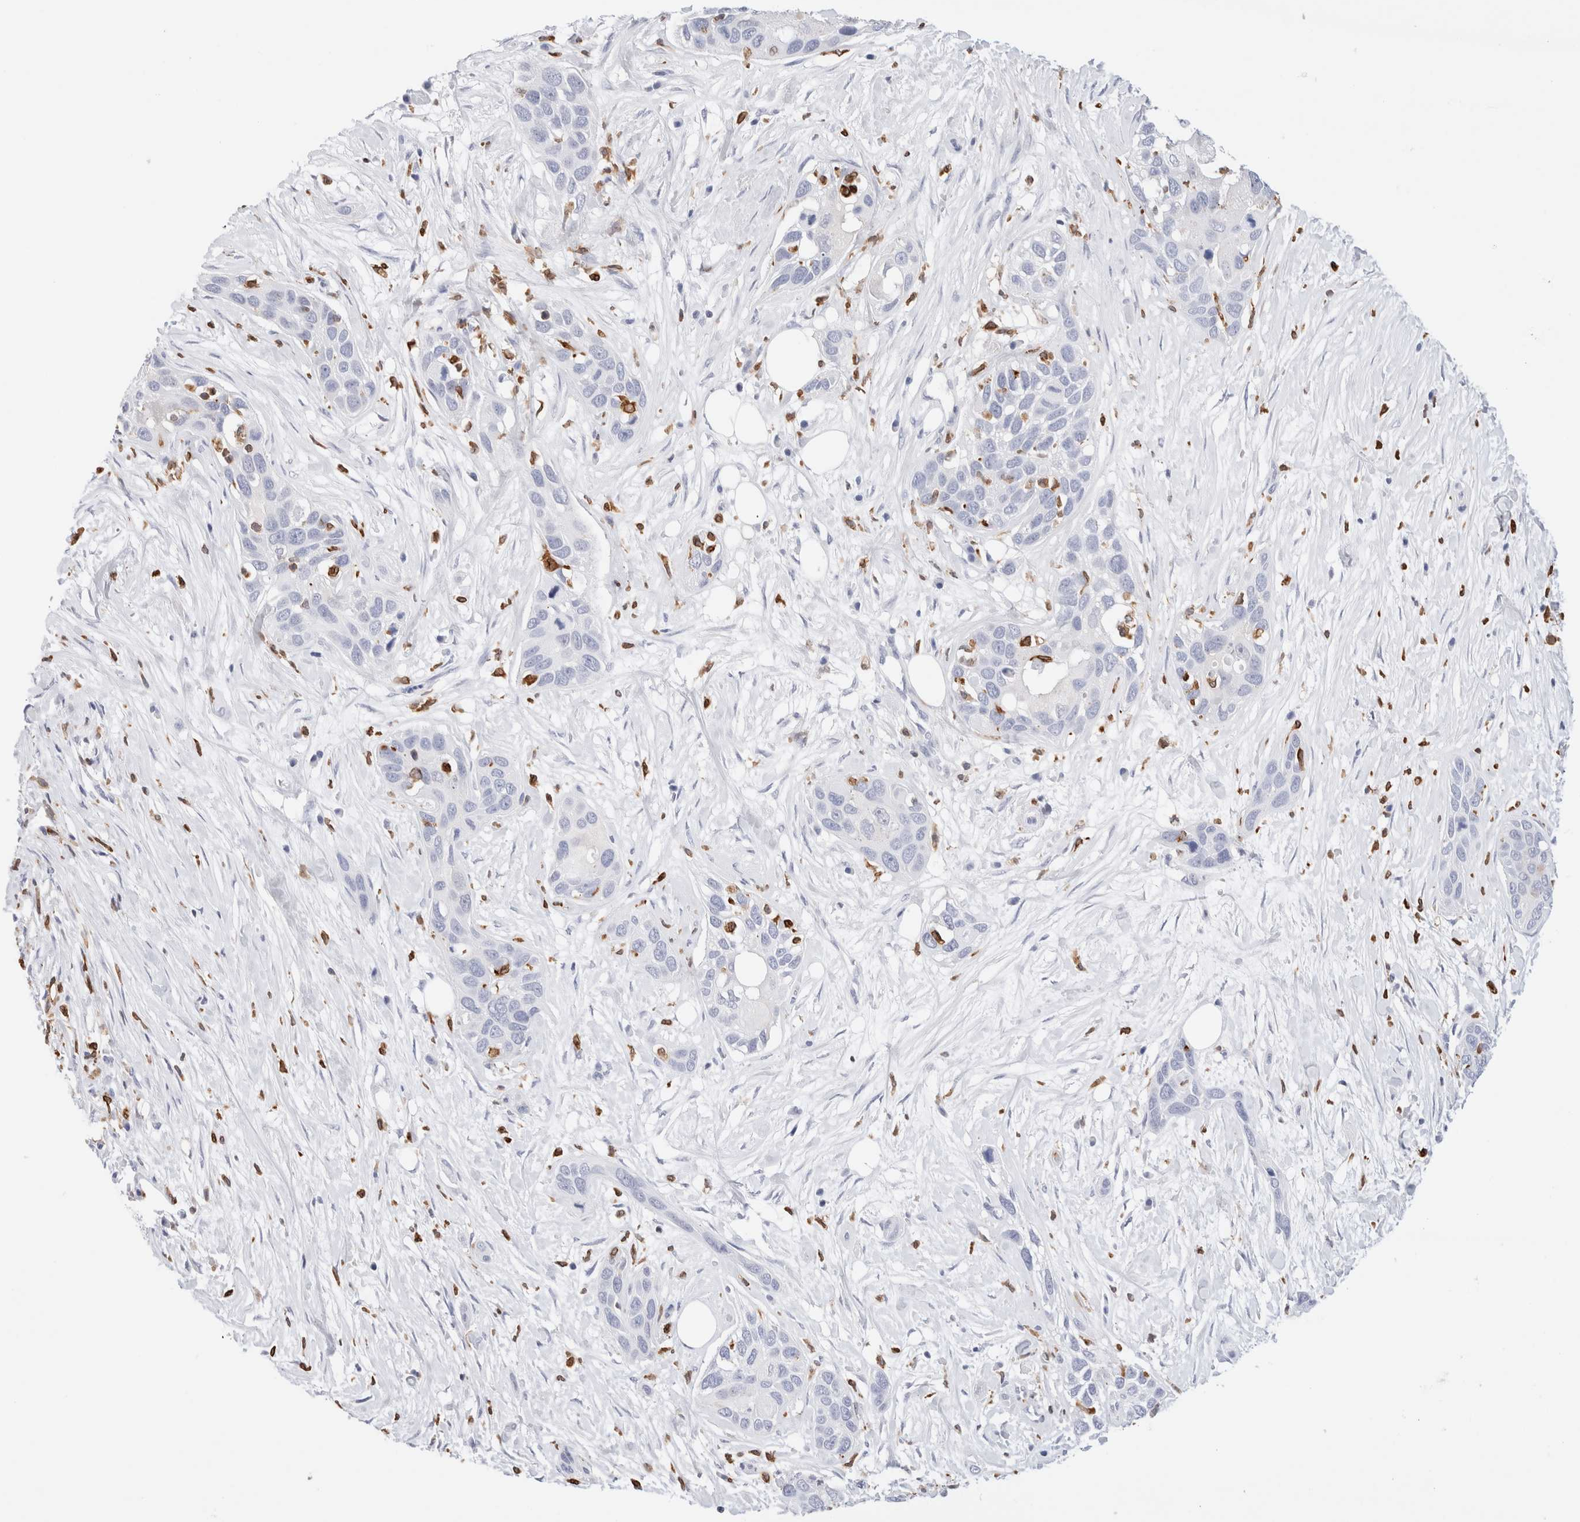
{"staining": {"intensity": "negative", "quantity": "none", "location": "none"}, "tissue": "pancreatic cancer", "cell_type": "Tumor cells", "image_type": "cancer", "snomed": [{"axis": "morphology", "description": "Adenocarcinoma, NOS"}, {"axis": "topography", "description": "Pancreas"}], "caption": "The image exhibits no staining of tumor cells in pancreatic cancer (adenocarcinoma).", "gene": "ALOX5AP", "patient": {"sex": "female", "age": 60}}